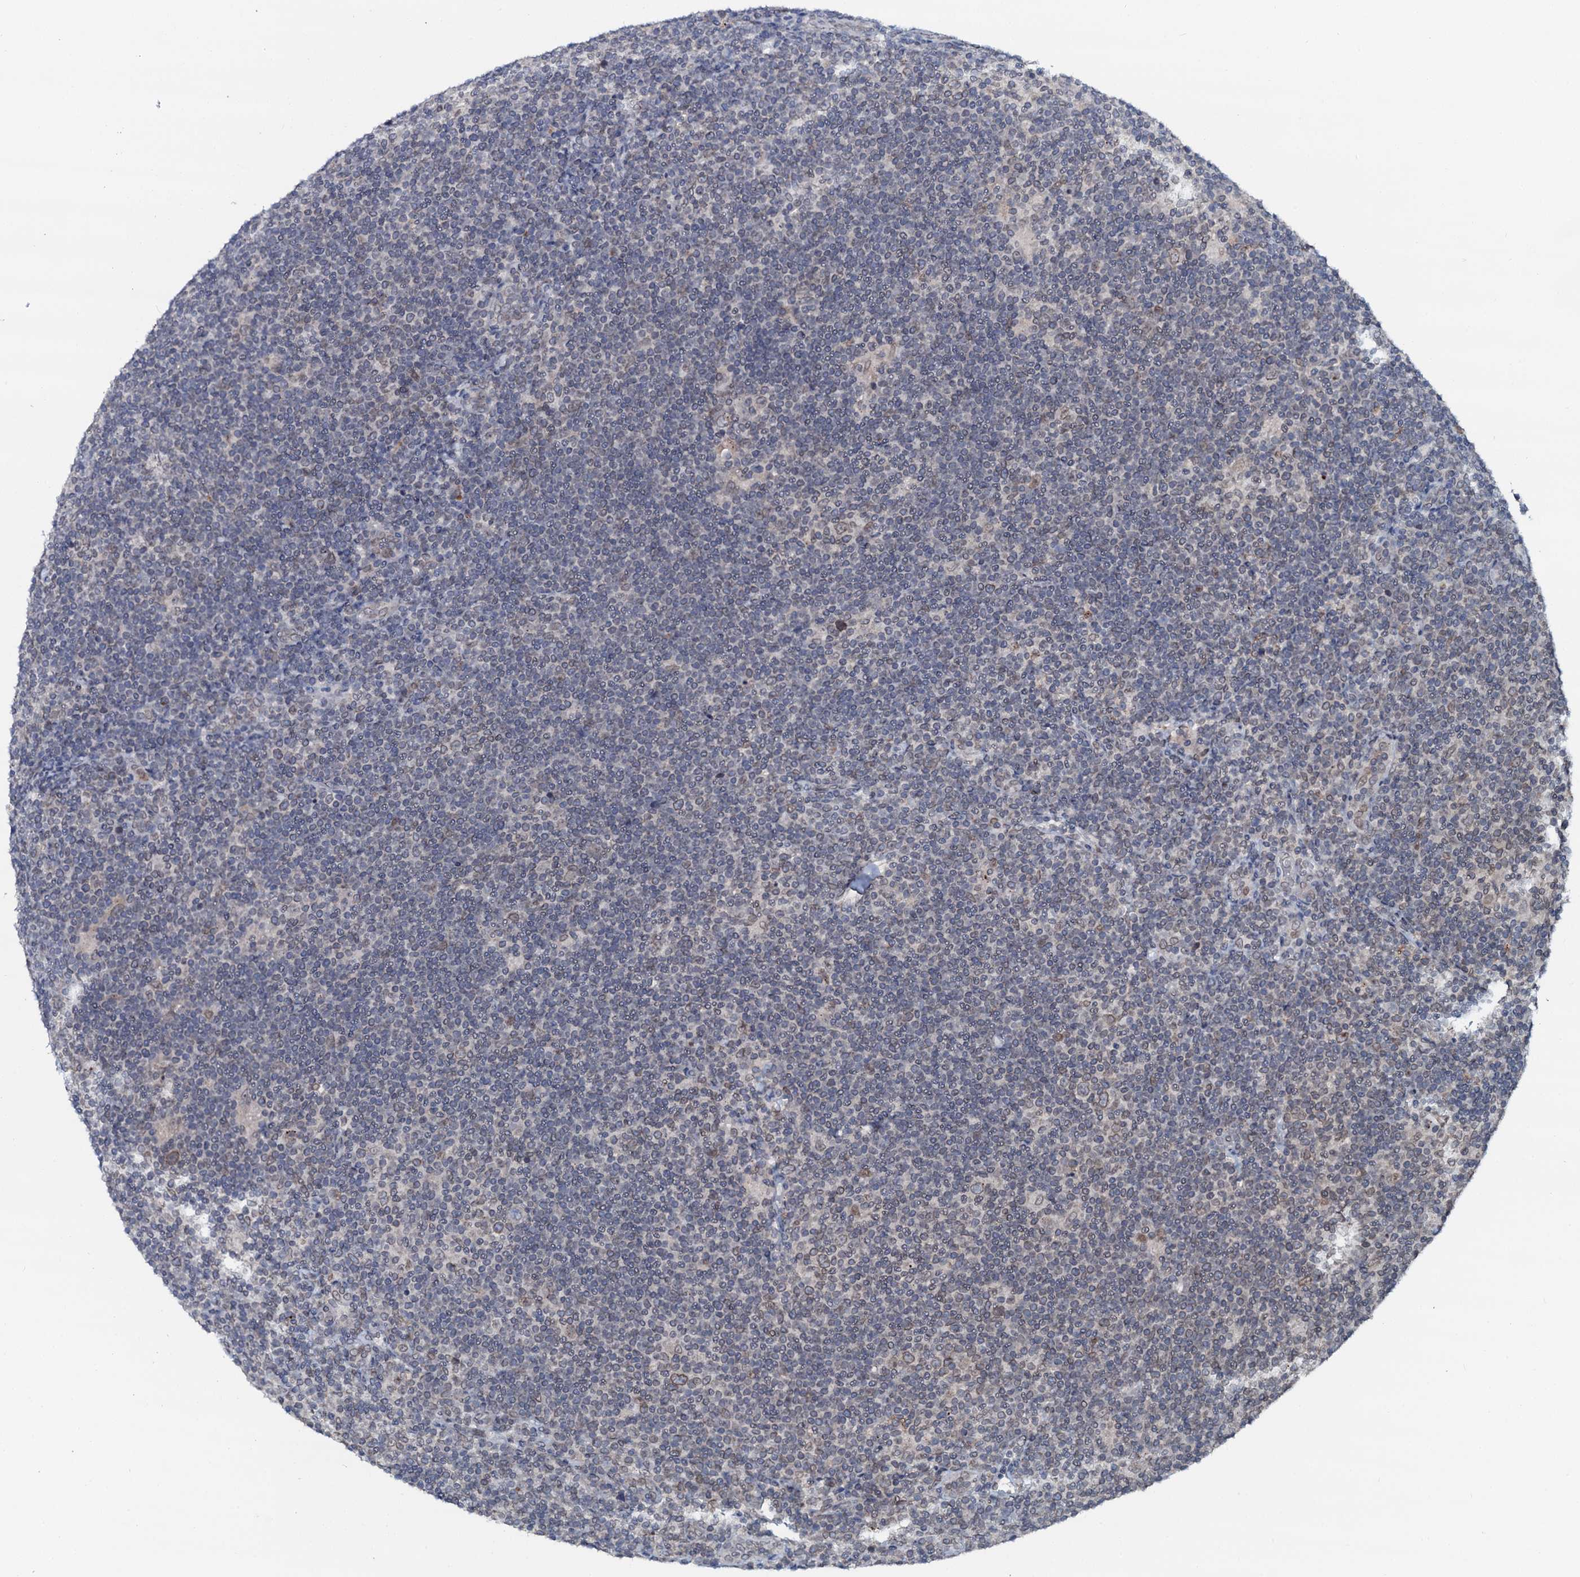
{"staining": {"intensity": "weak", "quantity": ">75%", "location": "cytoplasmic/membranous,nuclear"}, "tissue": "lymphoma", "cell_type": "Tumor cells", "image_type": "cancer", "snomed": [{"axis": "morphology", "description": "Hodgkin's disease, NOS"}, {"axis": "topography", "description": "Lymph node"}], "caption": "Lymphoma stained with a brown dye shows weak cytoplasmic/membranous and nuclear positive staining in about >75% of tumor cells.", "gene": "SNTA1", "patient": {"sex": "female", "age": 57}}